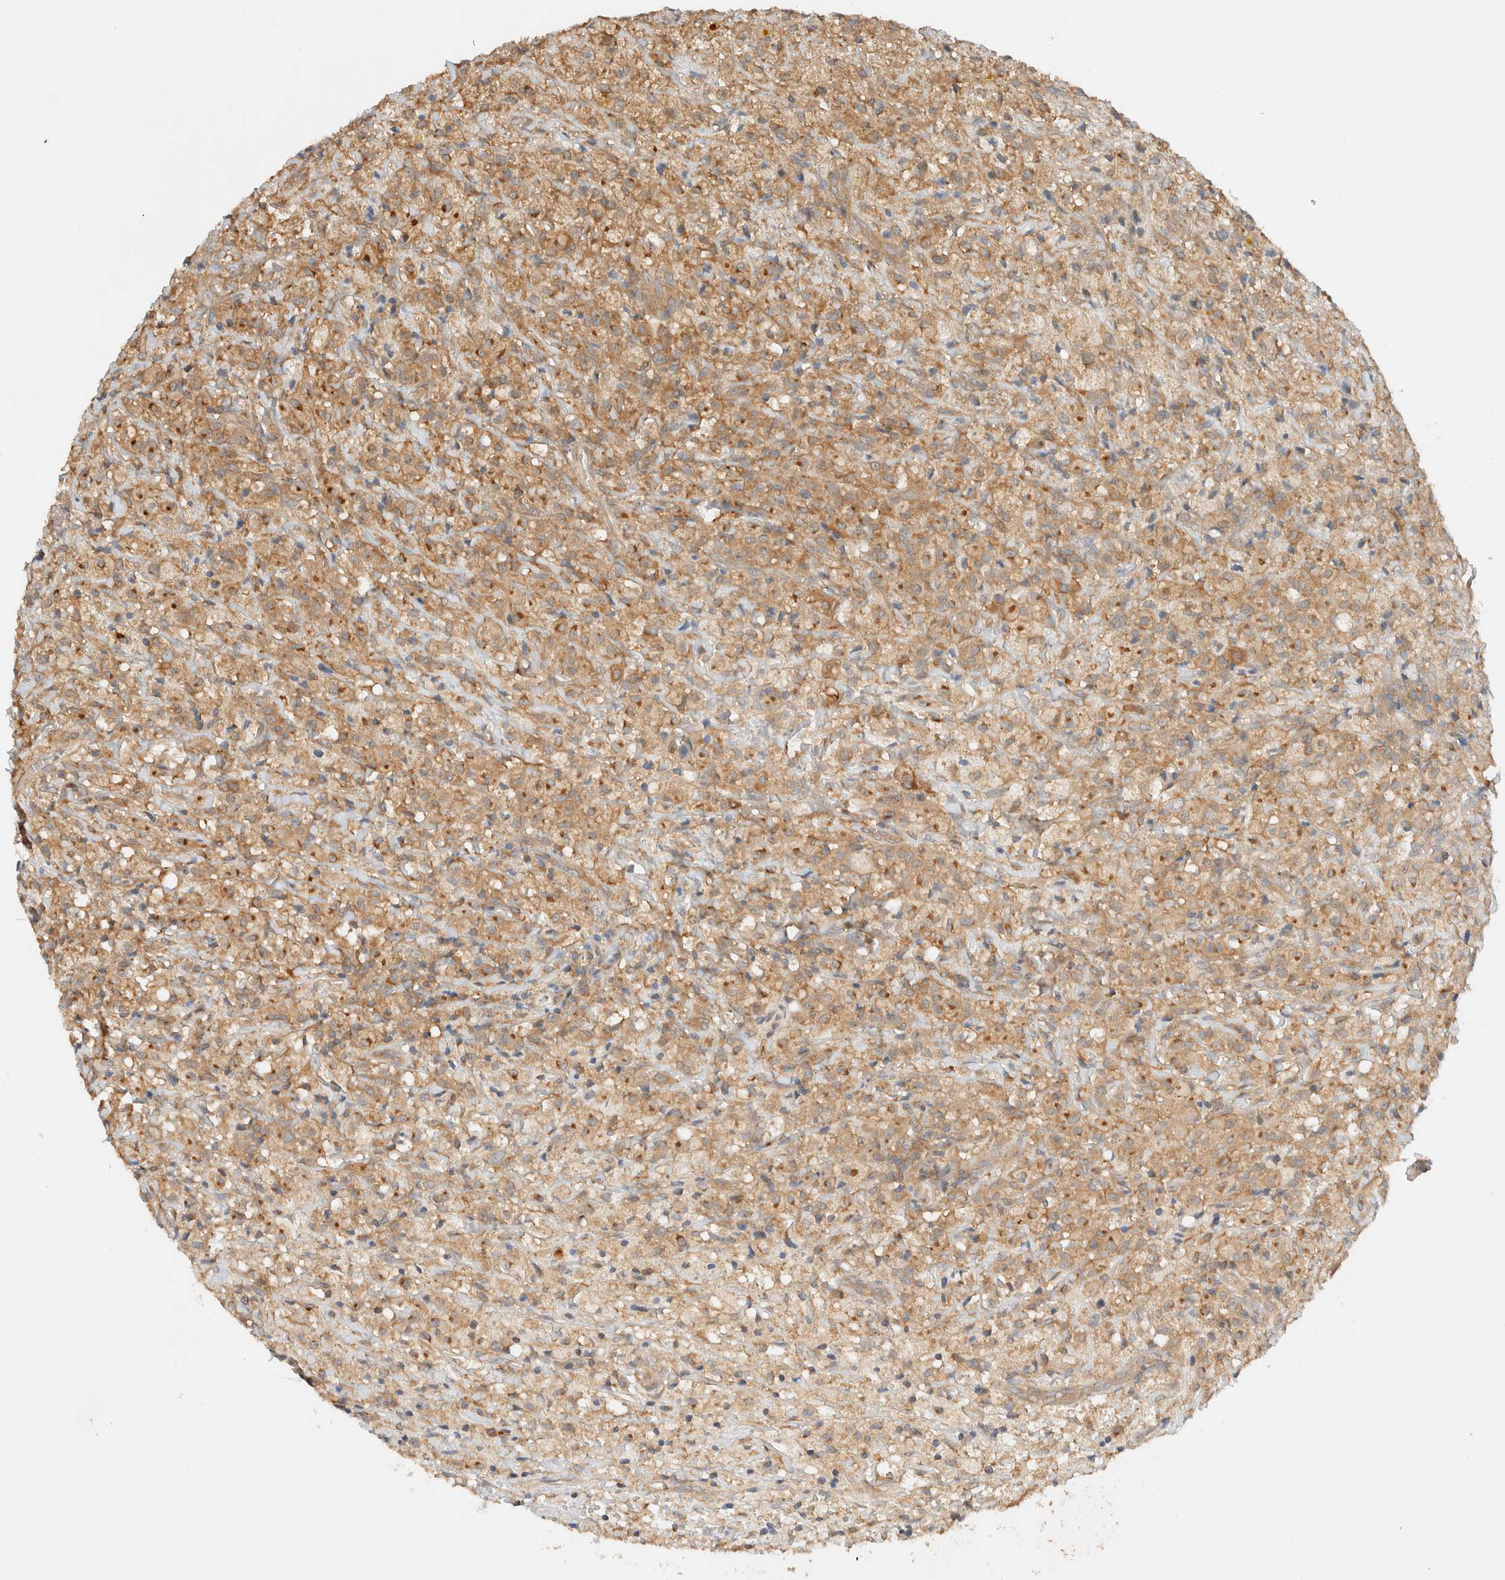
{"staining": {"intensity": "moderate", "quantity": ">75%", "location": "cytoplasmic/membranous"}, "tissue": "testis cancer", "cell_type": "Tumor cells", "image_type": "cancer", "snomed": [{"axis": "morphology", "description": "Carcinoma, Embryonal, NOS"}, {"axis": "topography", "description": "Testis"}], "caption": "IHC micrograph of neoplastic tissue: human testis cancer stained using immunohistochemistry shows medium levels of moderate protein expression localized specifically in the cytoplasmic/membranous of tumor cells, appearing as a cytoplasmic/membranous brown color.", "gene": "RABEP1", "patient": {"sex": "male", "age": 2}}